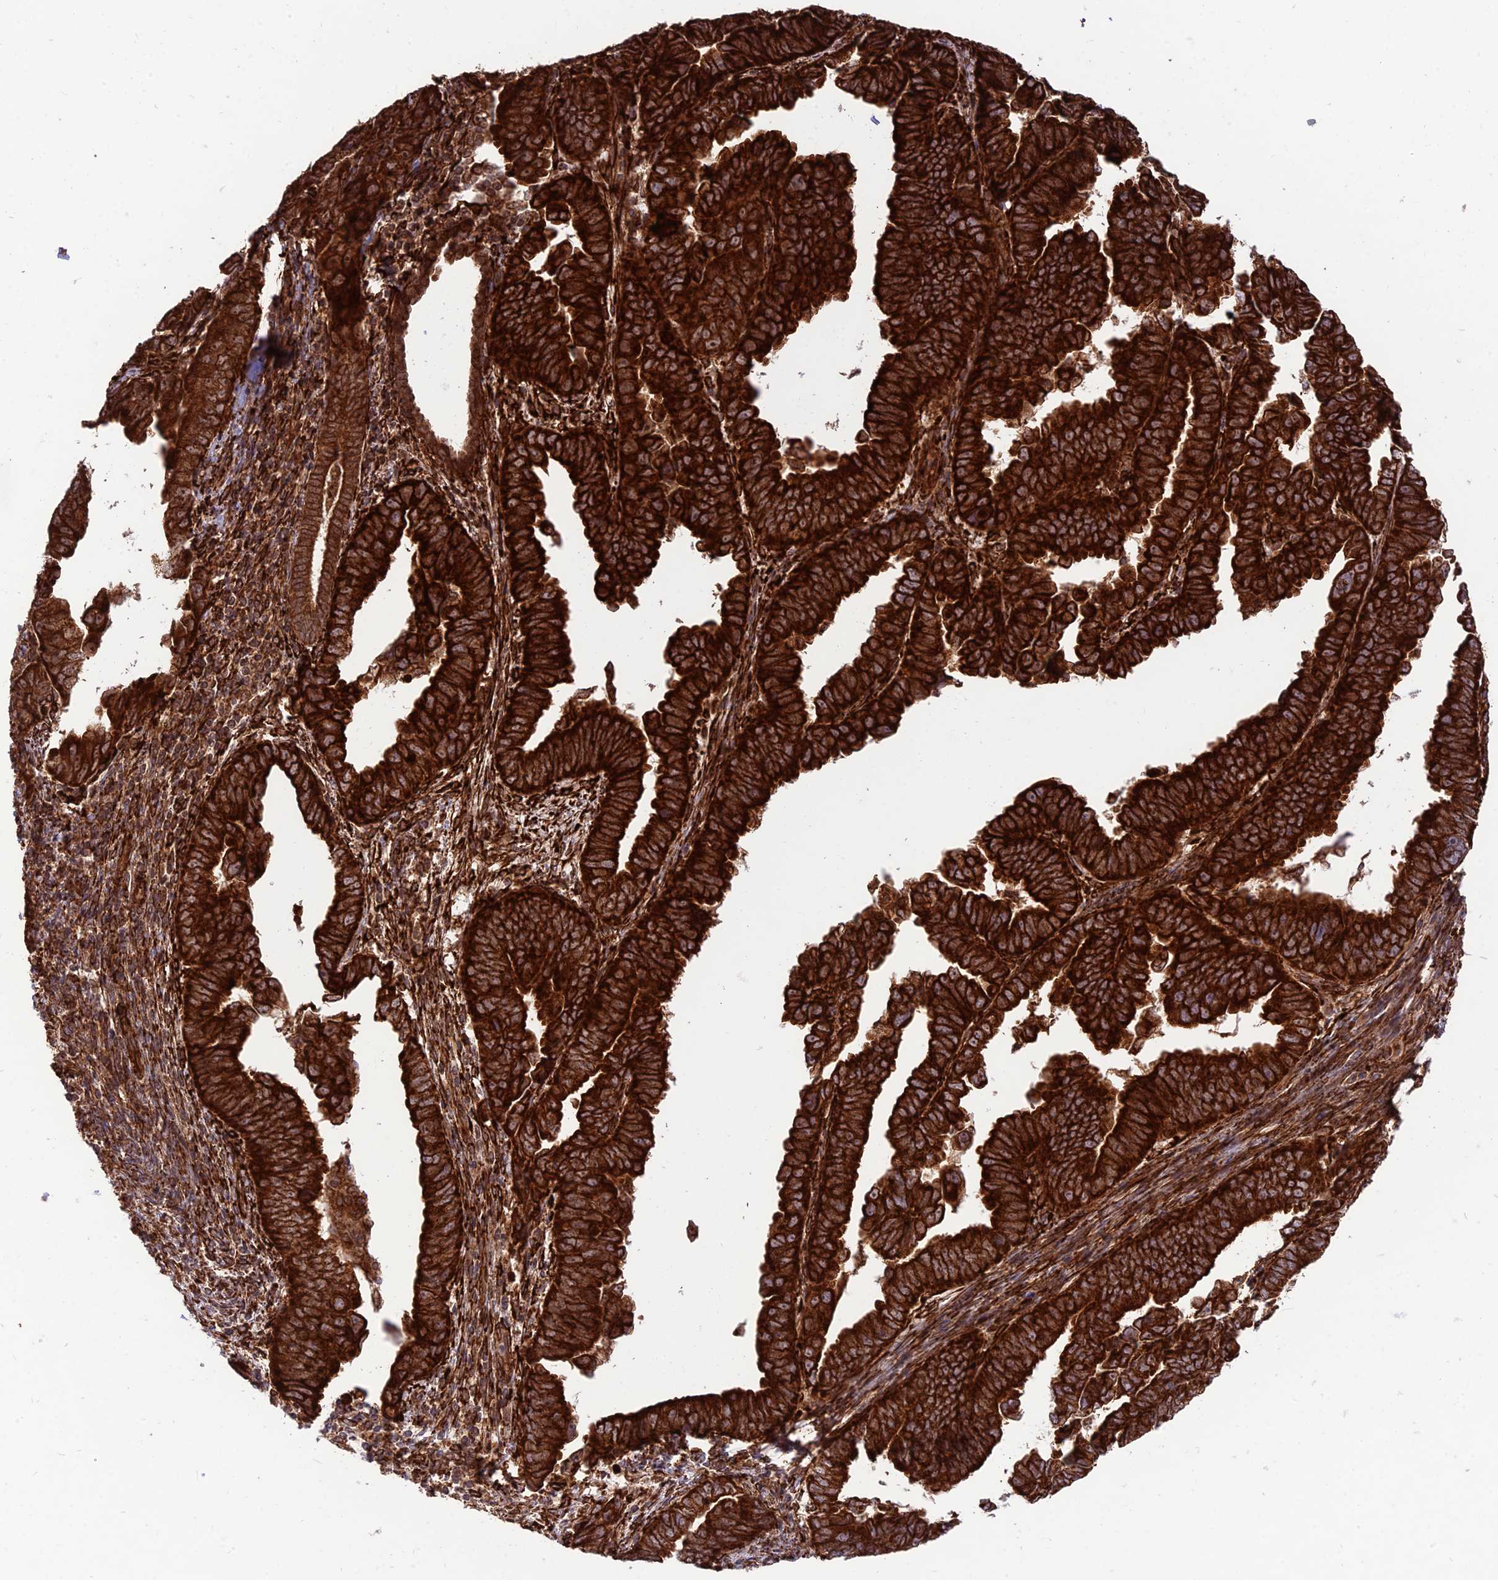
{"staining": {"intensity": "strong", "quantity": ">75%", "location": "cytoplasmic/membranous,nuclear"}, "tissue": "endometrial cancer", "cell_type": "Tumor cells", "image_type": "cancer", "snomed": [{"axis": "morphology", "description": "Adenocarcinoma, NOS"}, {"axis": "topography", "description": "Endometrium"}], "caption": "Human endometrial cancer stained with a brown dye displays strong cytoplasmic/membranous and nuclear positive positivity in about >75% of tumor cells.", "gene": "CRTAP", "patient": {"sex": "female", "age": 75}}